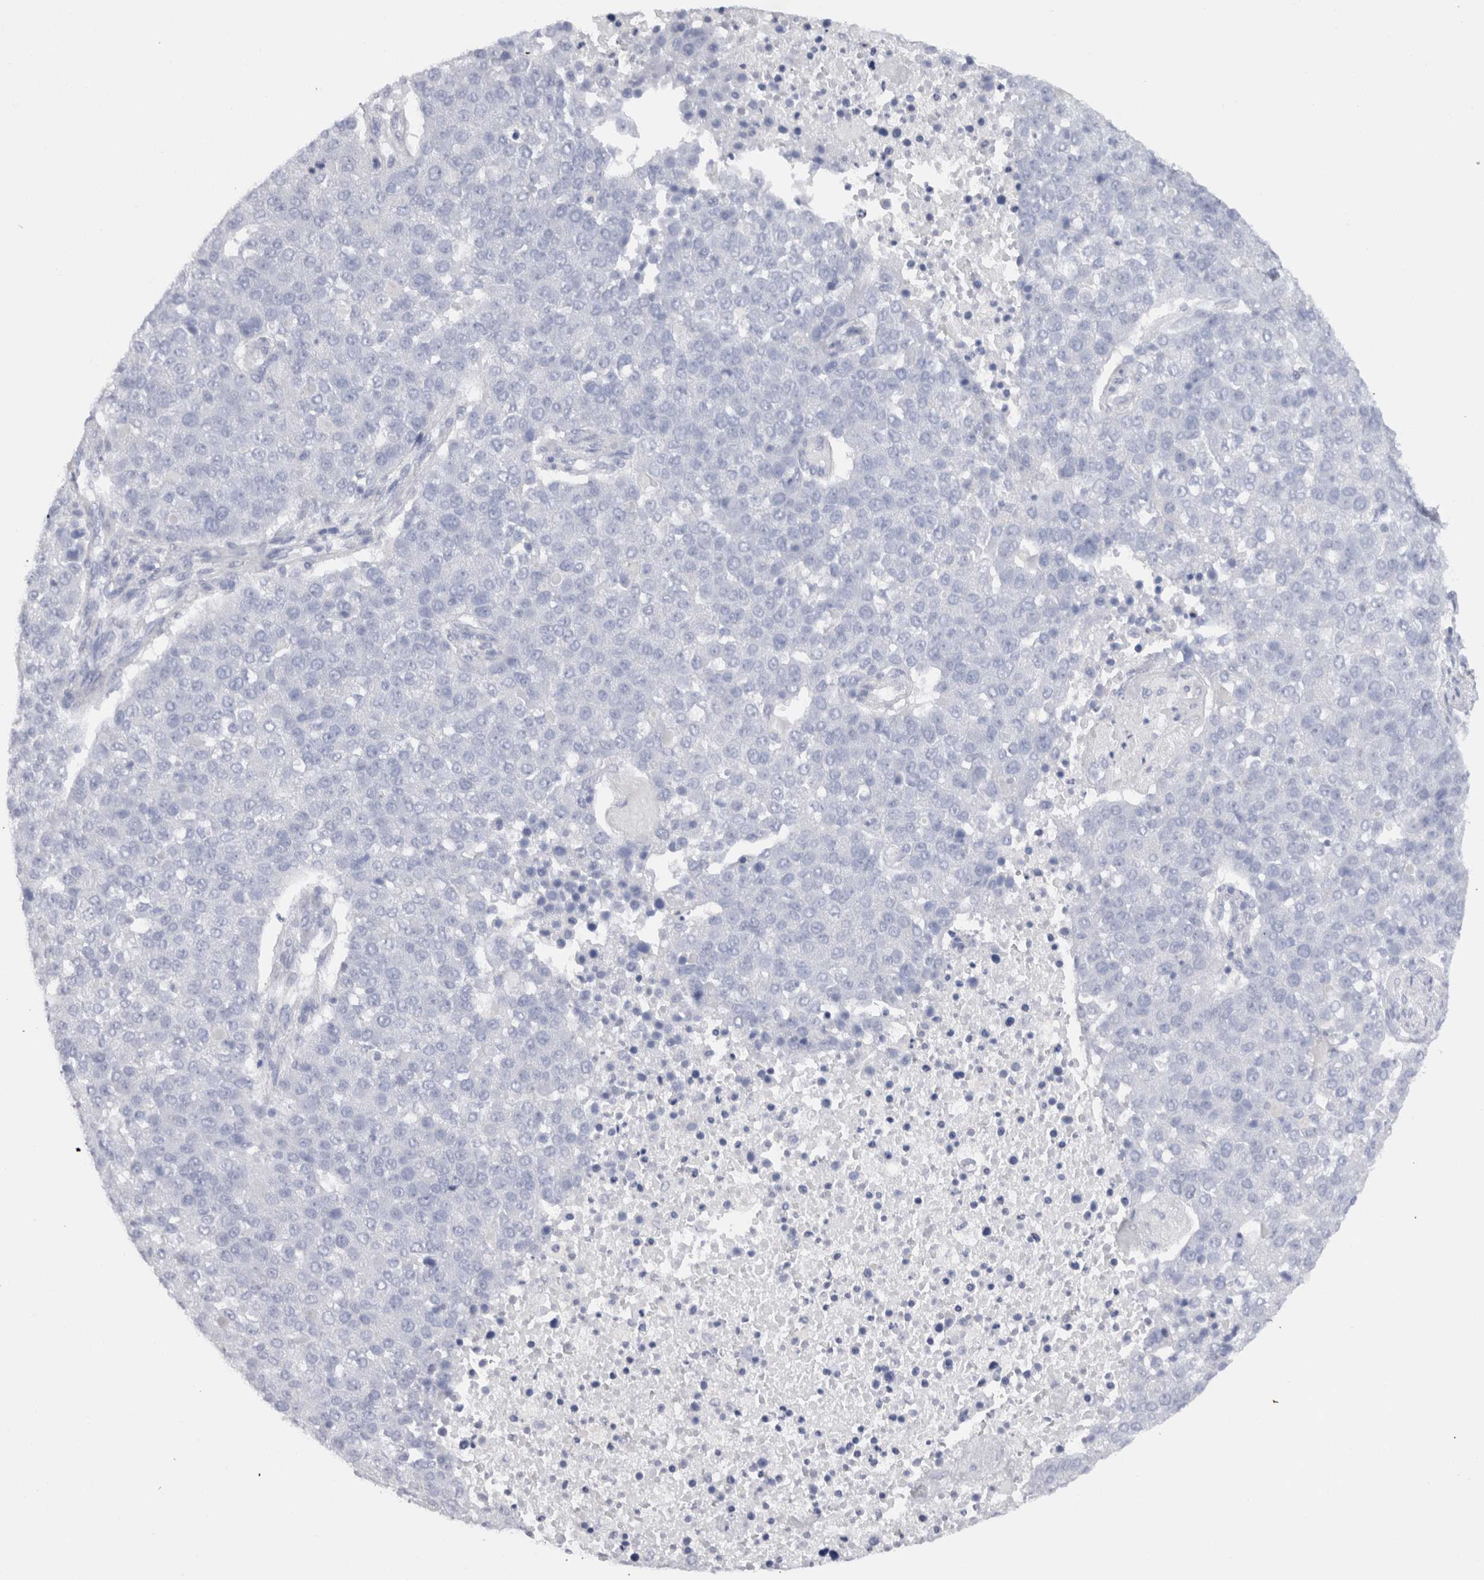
{"staining": {"intensity": "negative", "quantity": "none", "location": "none"}, "tissue": "pancreatic cancer", "cell_type": "Tumor cells", "image_type": "cancer", "snomed": [{"axis": "morphology", "description": "Adenocarcinoma, NOS"}, {"axis": "topography", "description": "Pancreas"}], "caption": "This is an IHC micrograph of pancreatic cancer. There is no positivity in tumor cells.", "gene": "C9orf50", "patient": {"sex": "female", "age": 61}}